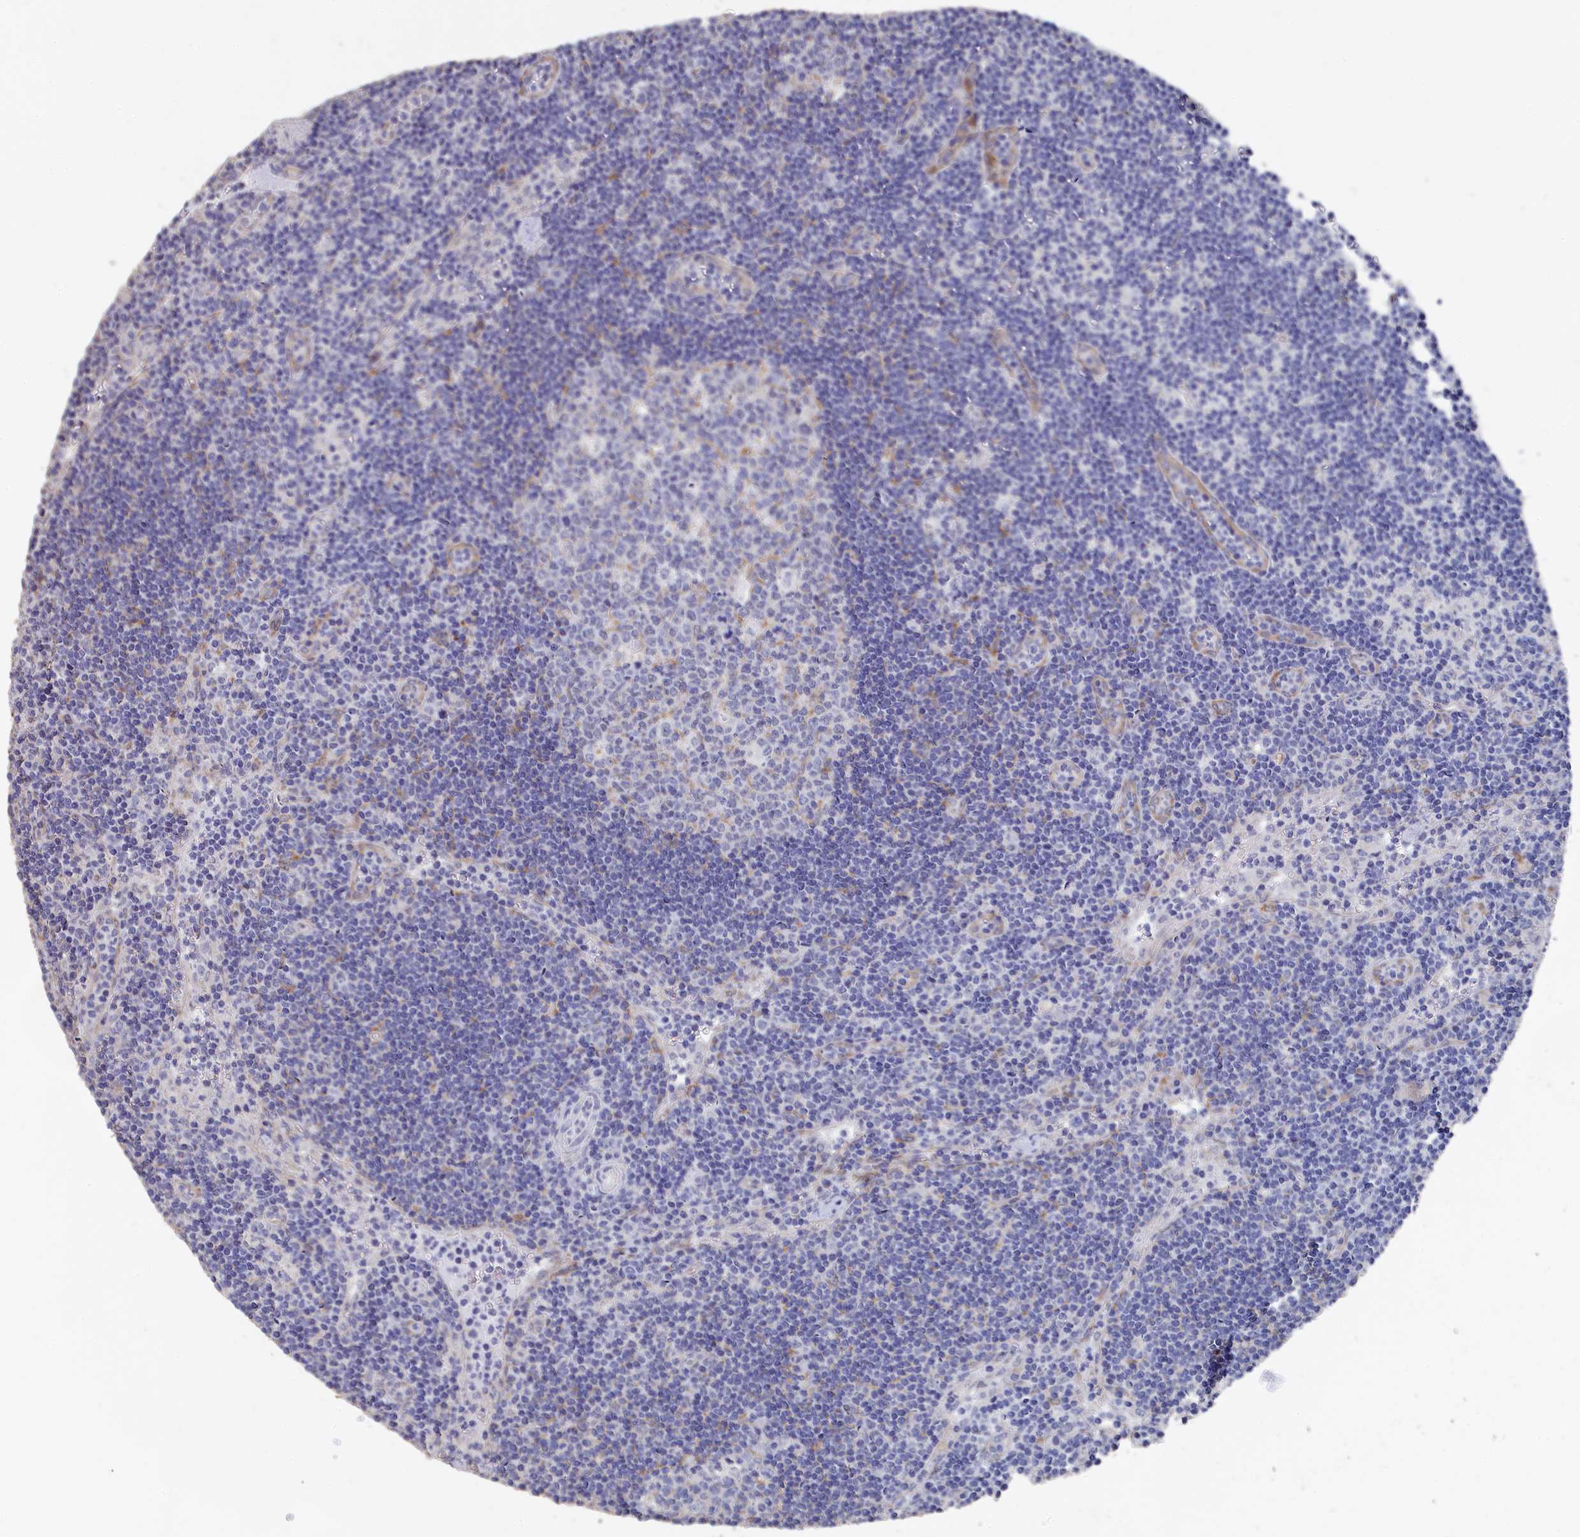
{"staining": {"intensity": "negative", "quantity": "none", "location": "none"}, "tissue": "lymph node", "cell_type": "Germinal center cells", "image_type": "normal", "snomed": [{"axis": "morphology", "description": "Normal tissue, NOS"}, {"axis": "topography", "description": "Lymph node"}], "caption": "High magnification brightfield microscopy of benign lymph node stained with DAB (brown) and counterstained with hematoxylin (blue): germinal center cells show no significant staining. Brightfield microscopy of IHC stained with DAB (brown) and hematoxylin (blue), captured at high magnification.", "gene": "SEMG2", "patient": {"sex": "female", "age": 32}}